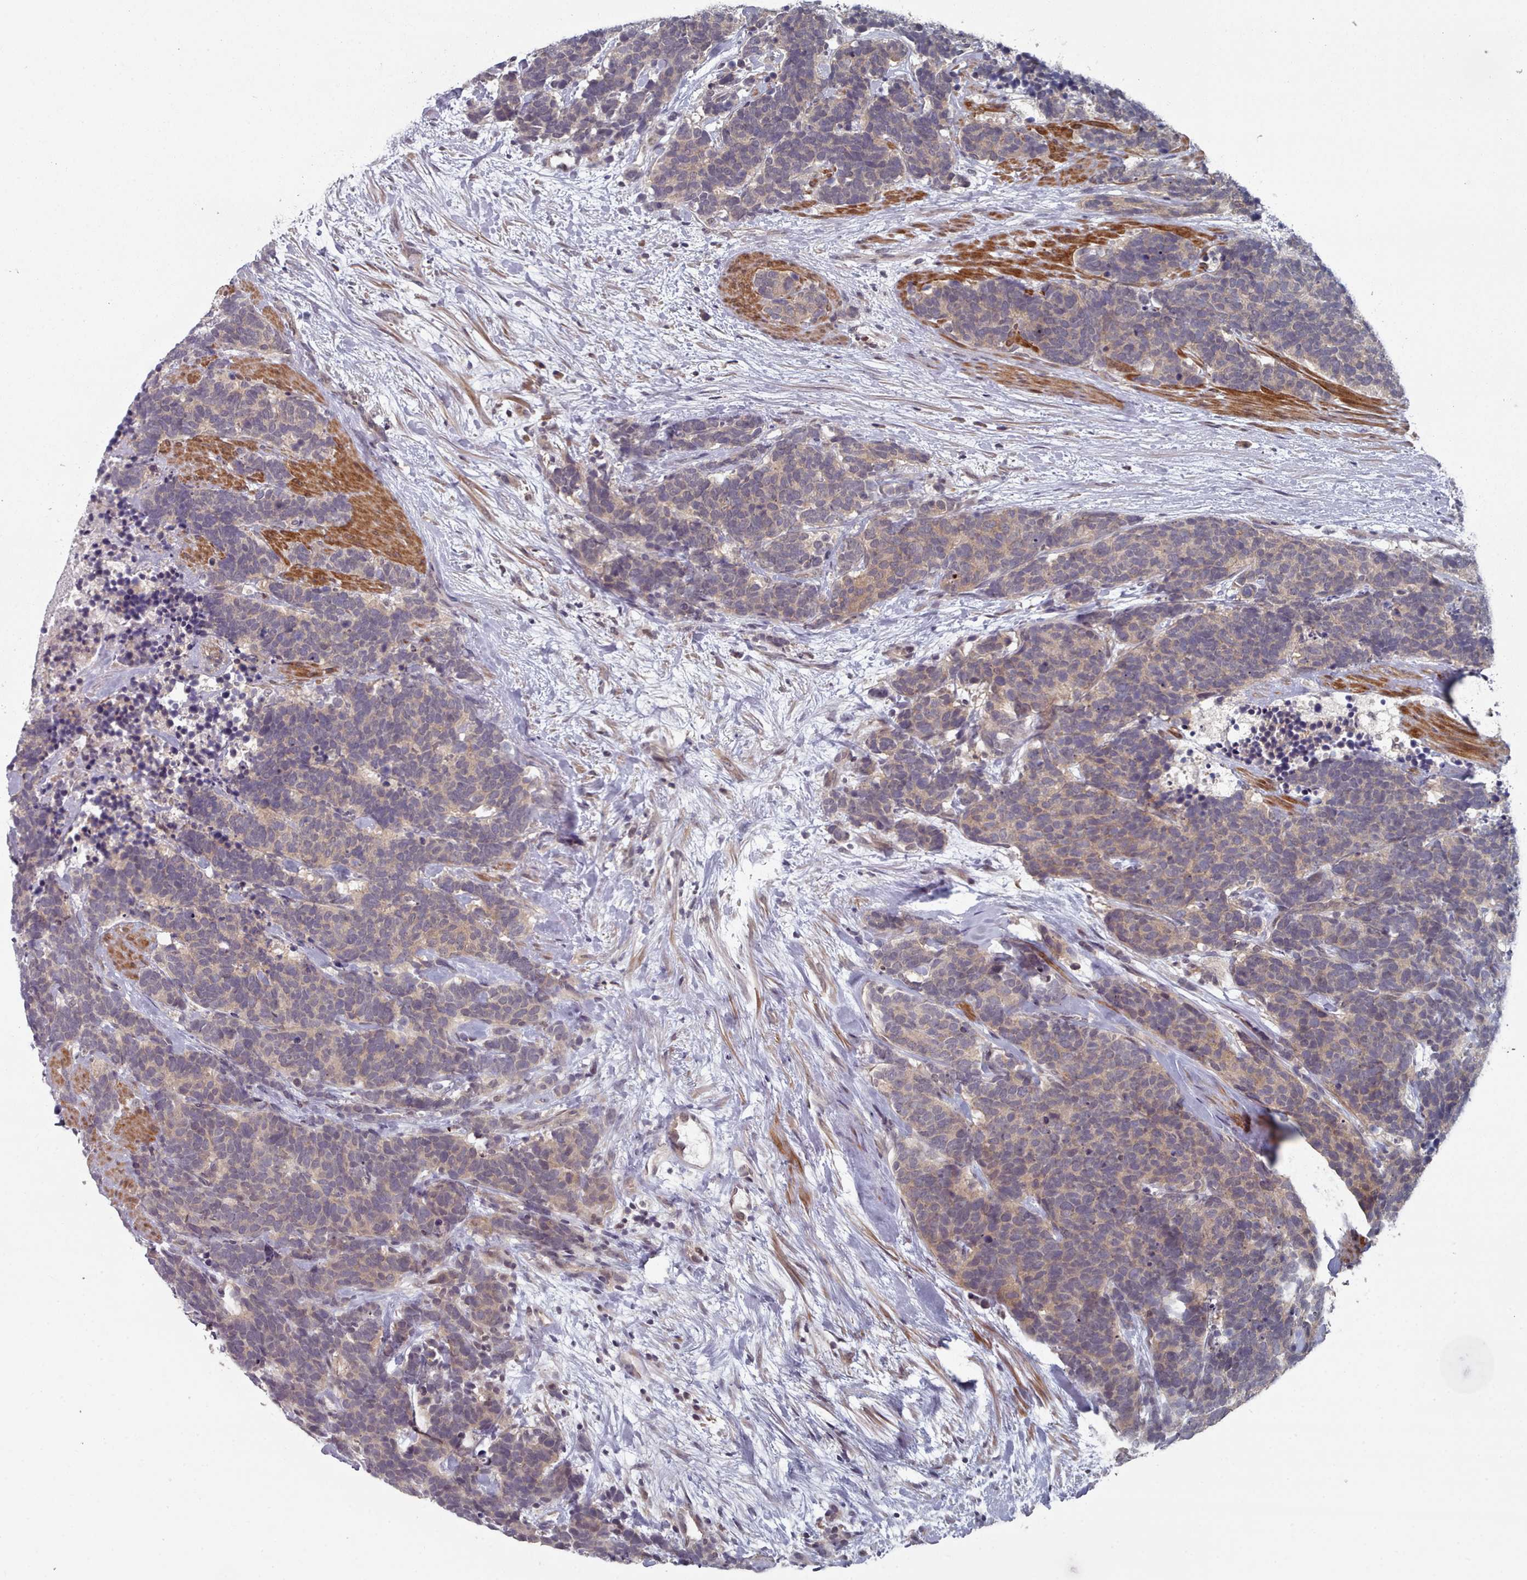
{"staining": {"intensity": "weak", "quantity": "<25%", "location": "cytoplasmic/membranous"}, "tissue": "carcinoid", "cell_type": "Tumor cells", "image_type": "cancer", "snomed": [{"axis": "morphology", "description": "Carcinoma, NOS"}, {"axis": "morphology", "description": "Carcinoid, malignant, NOS"}, {"axis": "topography", "description": "Prostate"}], "caption": "This is an IHC micrograph of human malignant carcinoid. There is no positivity in tumor cells.", "gene": "HYAL3", "patient": {"sex": "male", "age": 57}}